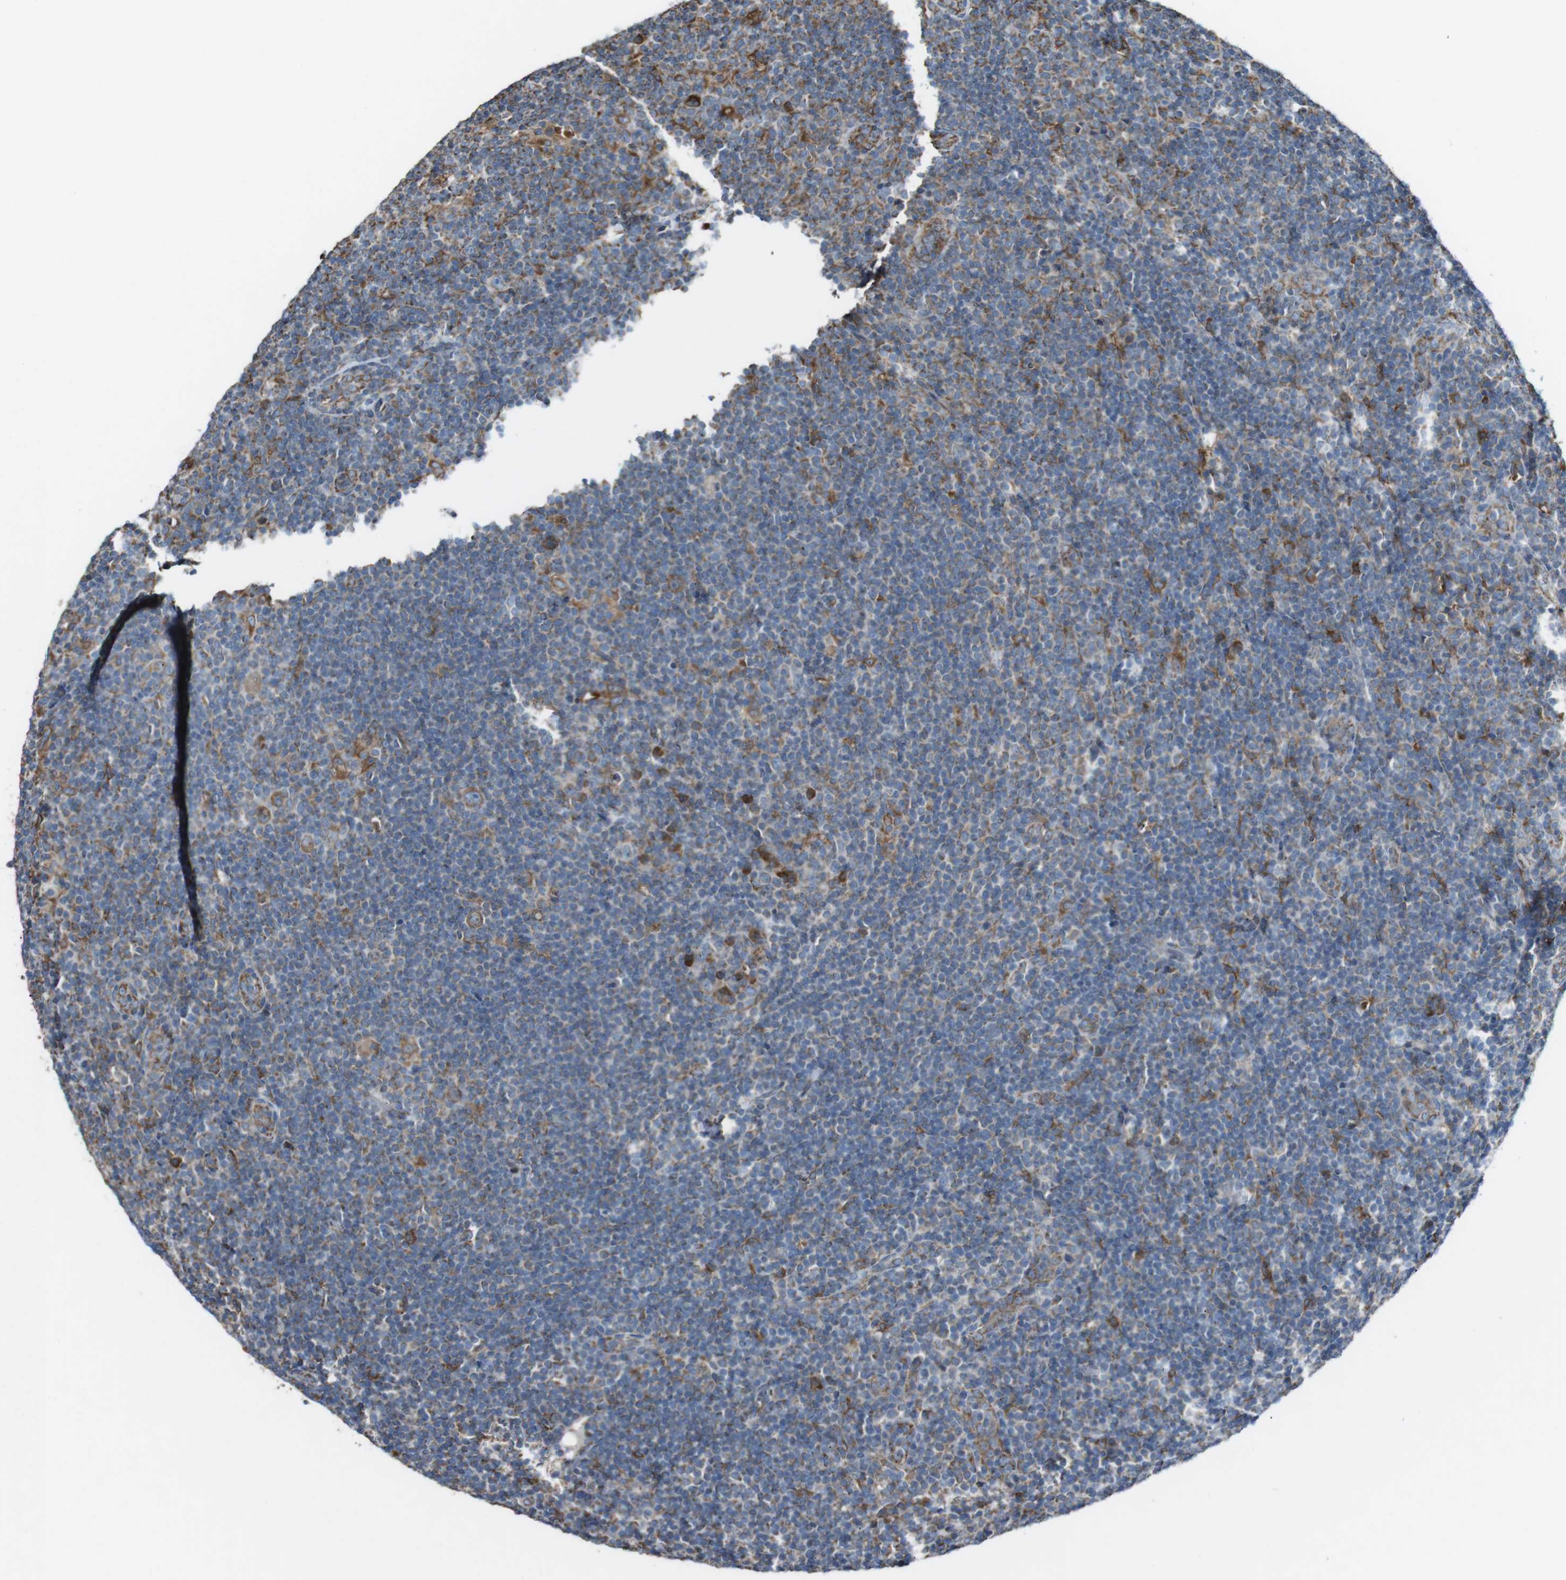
{"staining": {"intensity": "moderate", "quantity": ">75%", "location": "cytoplasmic/membranous"}, "tissue": "lymphoma", "cell_type": "Tumor cells", "image_type": "cancer", "snomed": [{"axis": "morphology", "description": "Hodgkin's disease, NOS"}, {"axis": "topography", "description": "Lymph node"}], "caption": "Lymphoma stained with a protein marker displays moderate staining in tumor cells.", "gene": "CISD2", "patient": {"sex": "female", "age": 57}}